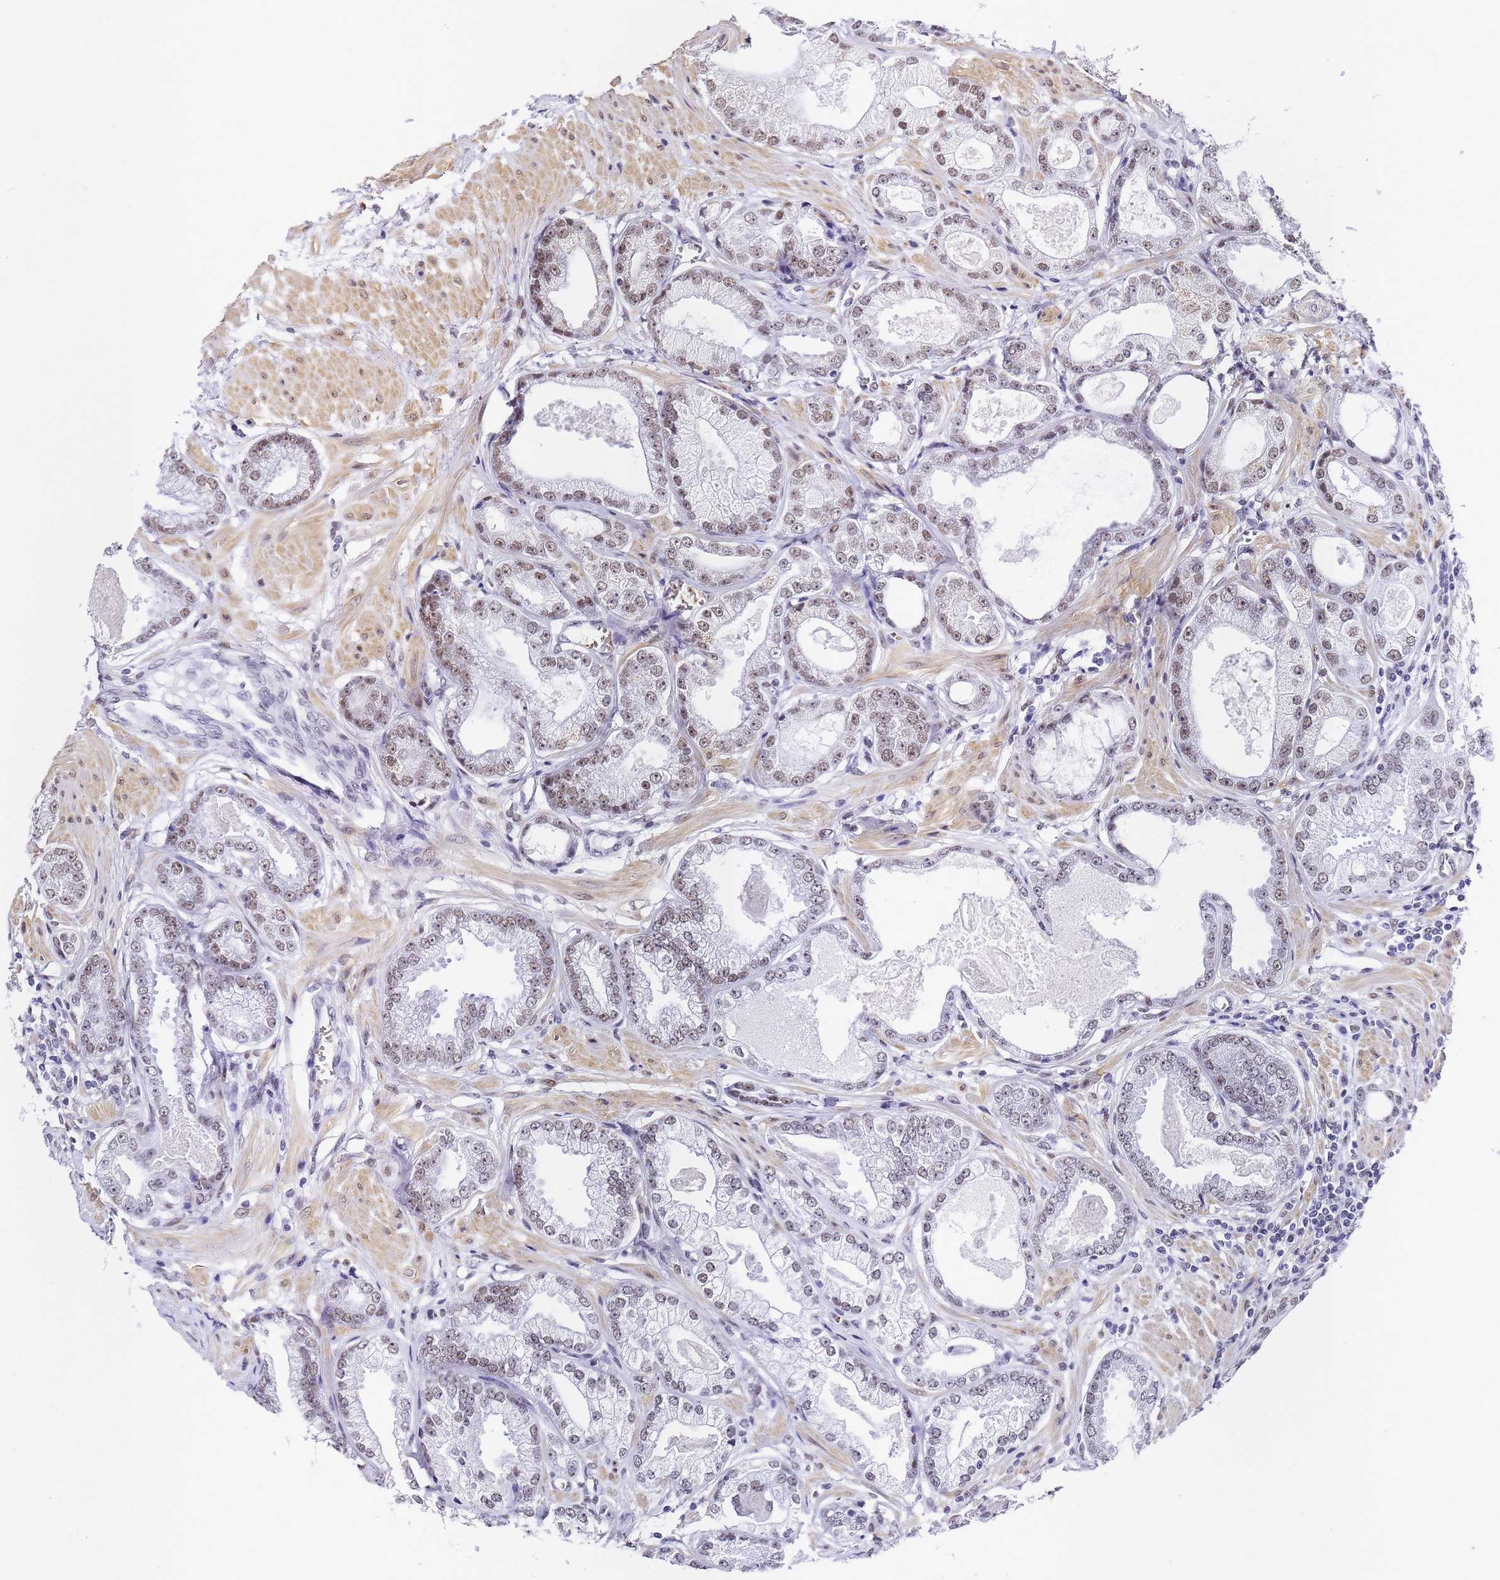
{"staining": {"intensity": "weak", "quantity": "25%-75%", "location": "nuclear"}, "tissue": "prostate cancer", "cell_type": "Tumor cells", "image_type": "cancer", "snomed": [{"axis": "morphology", "description": "Adenocarcinoma, Low grade"}, {"axis": "topography", "description": "Prostate"}], "caption": "Immunohistochemical staining of prostate cancer (low-grade adenocarcinoma) demonstrates weak nuclear protein positivity in approximately 25%-75% of tumor cells. The staining was performed using DAB (3,3'-diaminobenzidine), with brown indicating positive protein expression. Nuclei are stained blue with hematoxylin.", "gene": "POLR1A", "patient": {"sex": "male", "age": 64}}